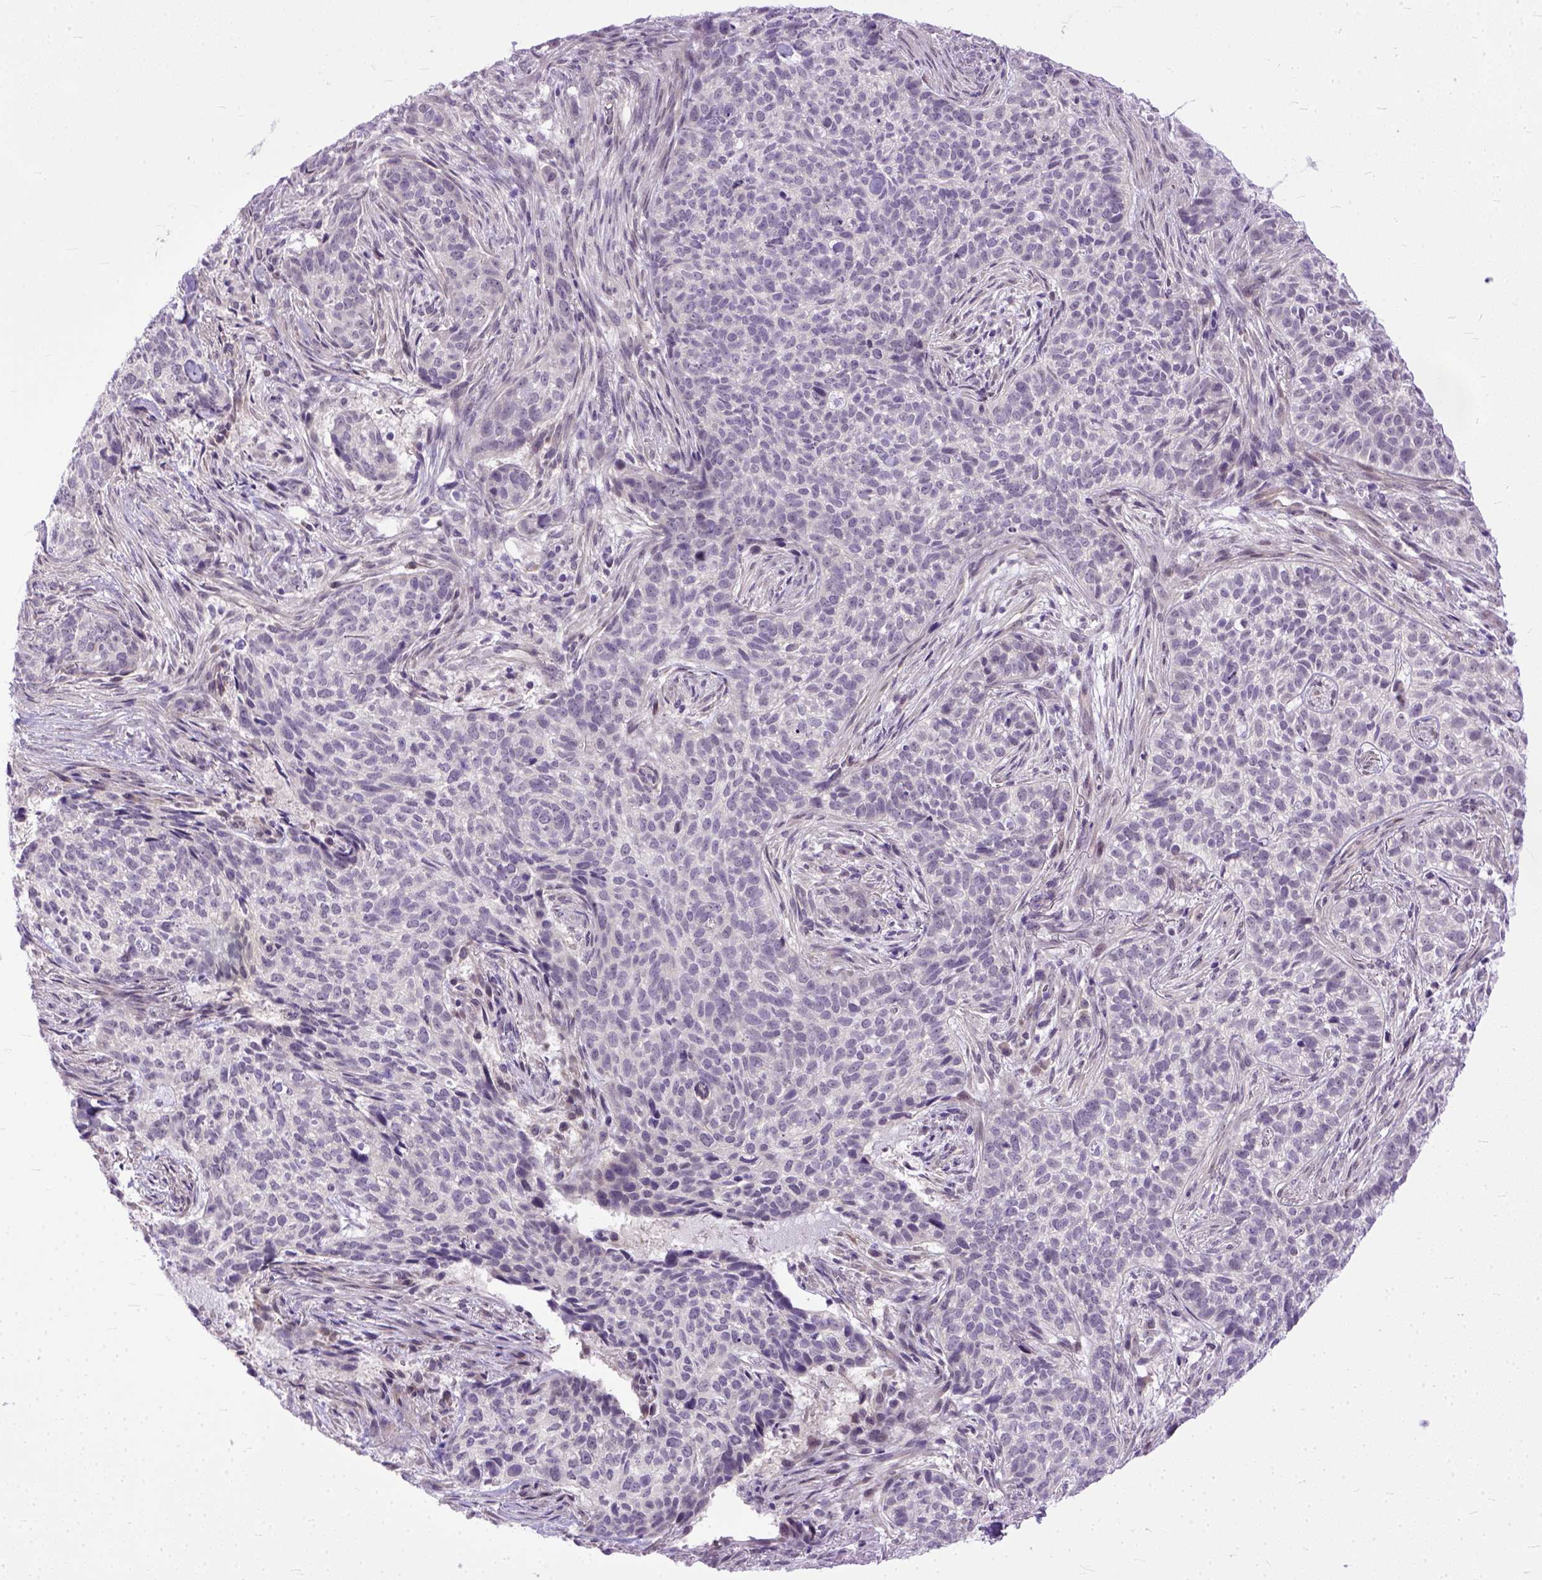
{"staining": {"intensity": "negative", "quantity": "none", "location": "none"}, "tissue": "skin cancer", "cell_type": "Tumor cells", "image_type": "cancer", "snomed": [{"axis": "morphology", "description": "Basal cell carcinoma"}, {"axis": "topography", "description": "Skin"}], "caption": "The IHC image has no significant positivity in tumor cells of basal cell carcinoma (skin) tissue.", "gene": "TCEAL7", "patient": {"sex": "female", "age": 69}}